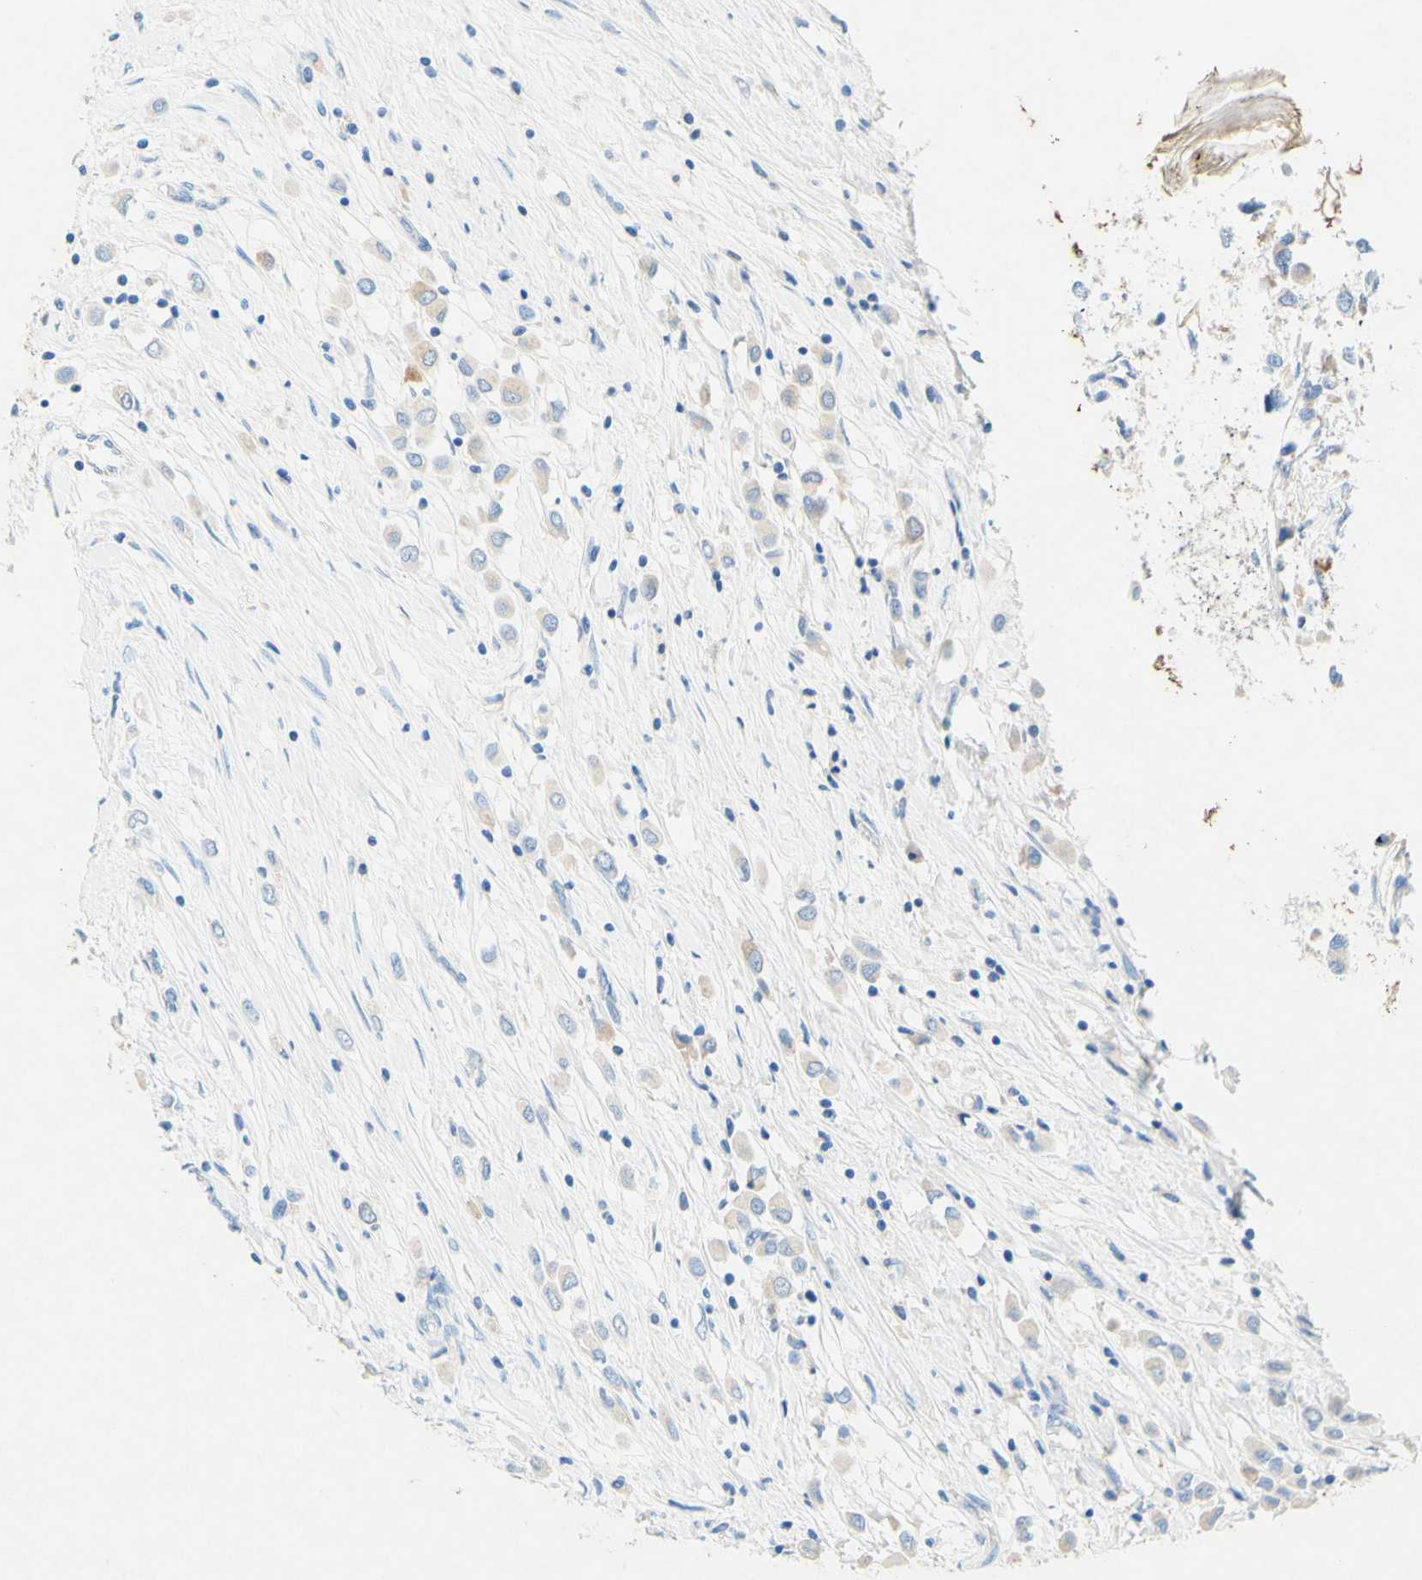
{"staining": {"intensity": "moderate", "quantity": "<25%", "location": "cytoplasmic/membranous"}, "tissue": "breast cancer", "cell_type": "Tumor cells", "image_type": "cancer", "snomed": [{"axis": "morphology", "description": "Duct carcinoma"}, {"axis": "topography", "description": "Breast"}], "caption": "Breast cancer stained for a protein (brown) exhibits moderate cytoplasmic/membranous positive positivity in about <25% of tumor cells.", "gene": "SLC46A1", "patient": {"sex": "female", "age": 61}}